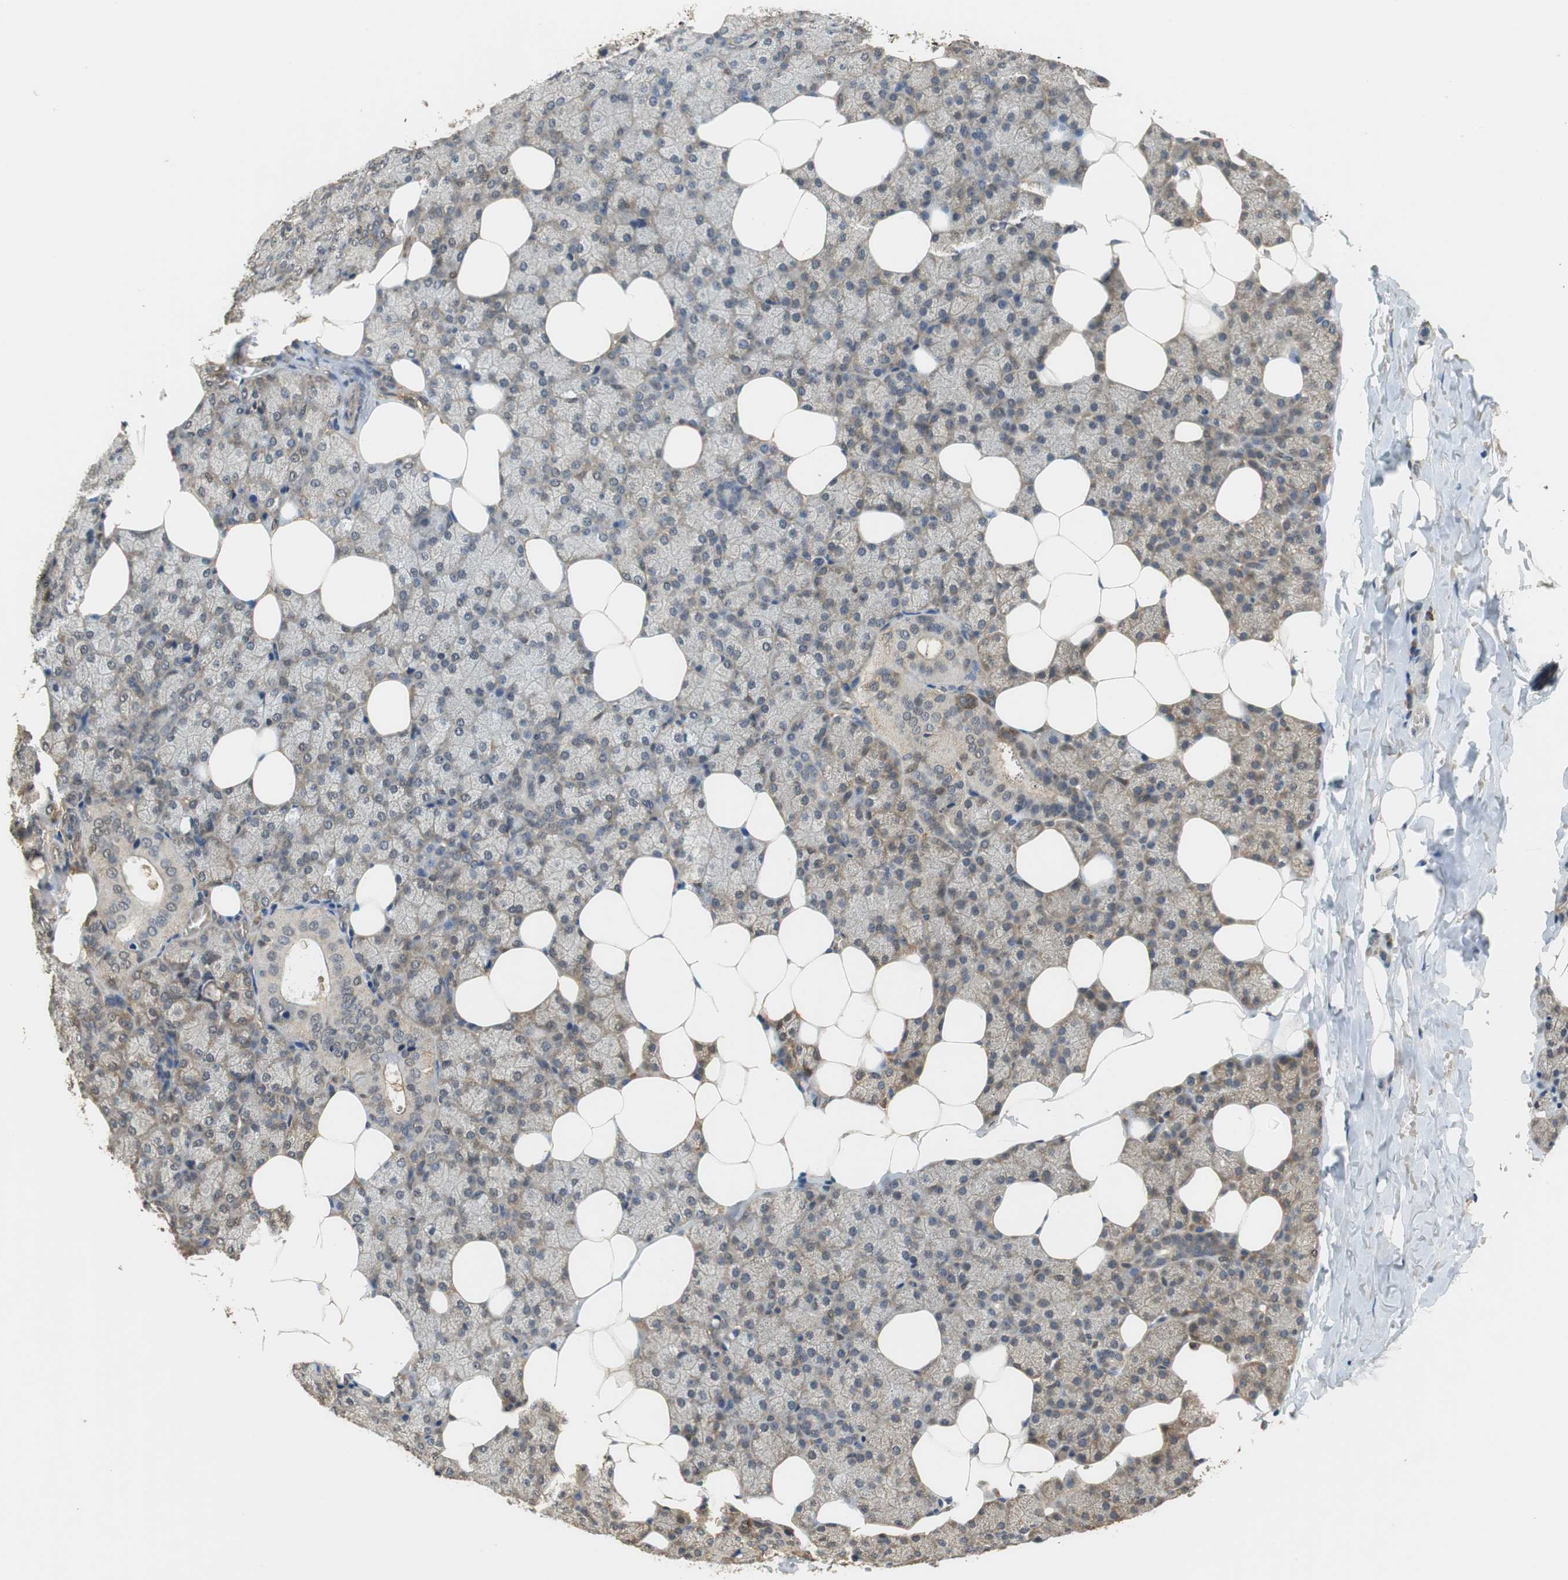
{"staining": {"intensity": "weak", "quantity": "25%-75%", "location": "cytoplasmic/membranous"}, "tissue": "salivary gland", "cell_type": "Glandular cells", "image_type": "normal", "snomed": [{"axis": "morphology", "description": "Normal tissue, NOS"}, {"axis": "topography", "description": "Lymph node"}, {"axis": "topography", "description": "Salivary gland"}], "caption": "Brown immunohistochemical staining in normal human salivary gland demonstrates weak cytoplasmic/membranous staining in about 25%-75% of glandular cells. (Brightfield microscopy of DAB IHC at high magnification).", "gene": "UBQLN2", "patient": {"sex": "male", "age": 8}}